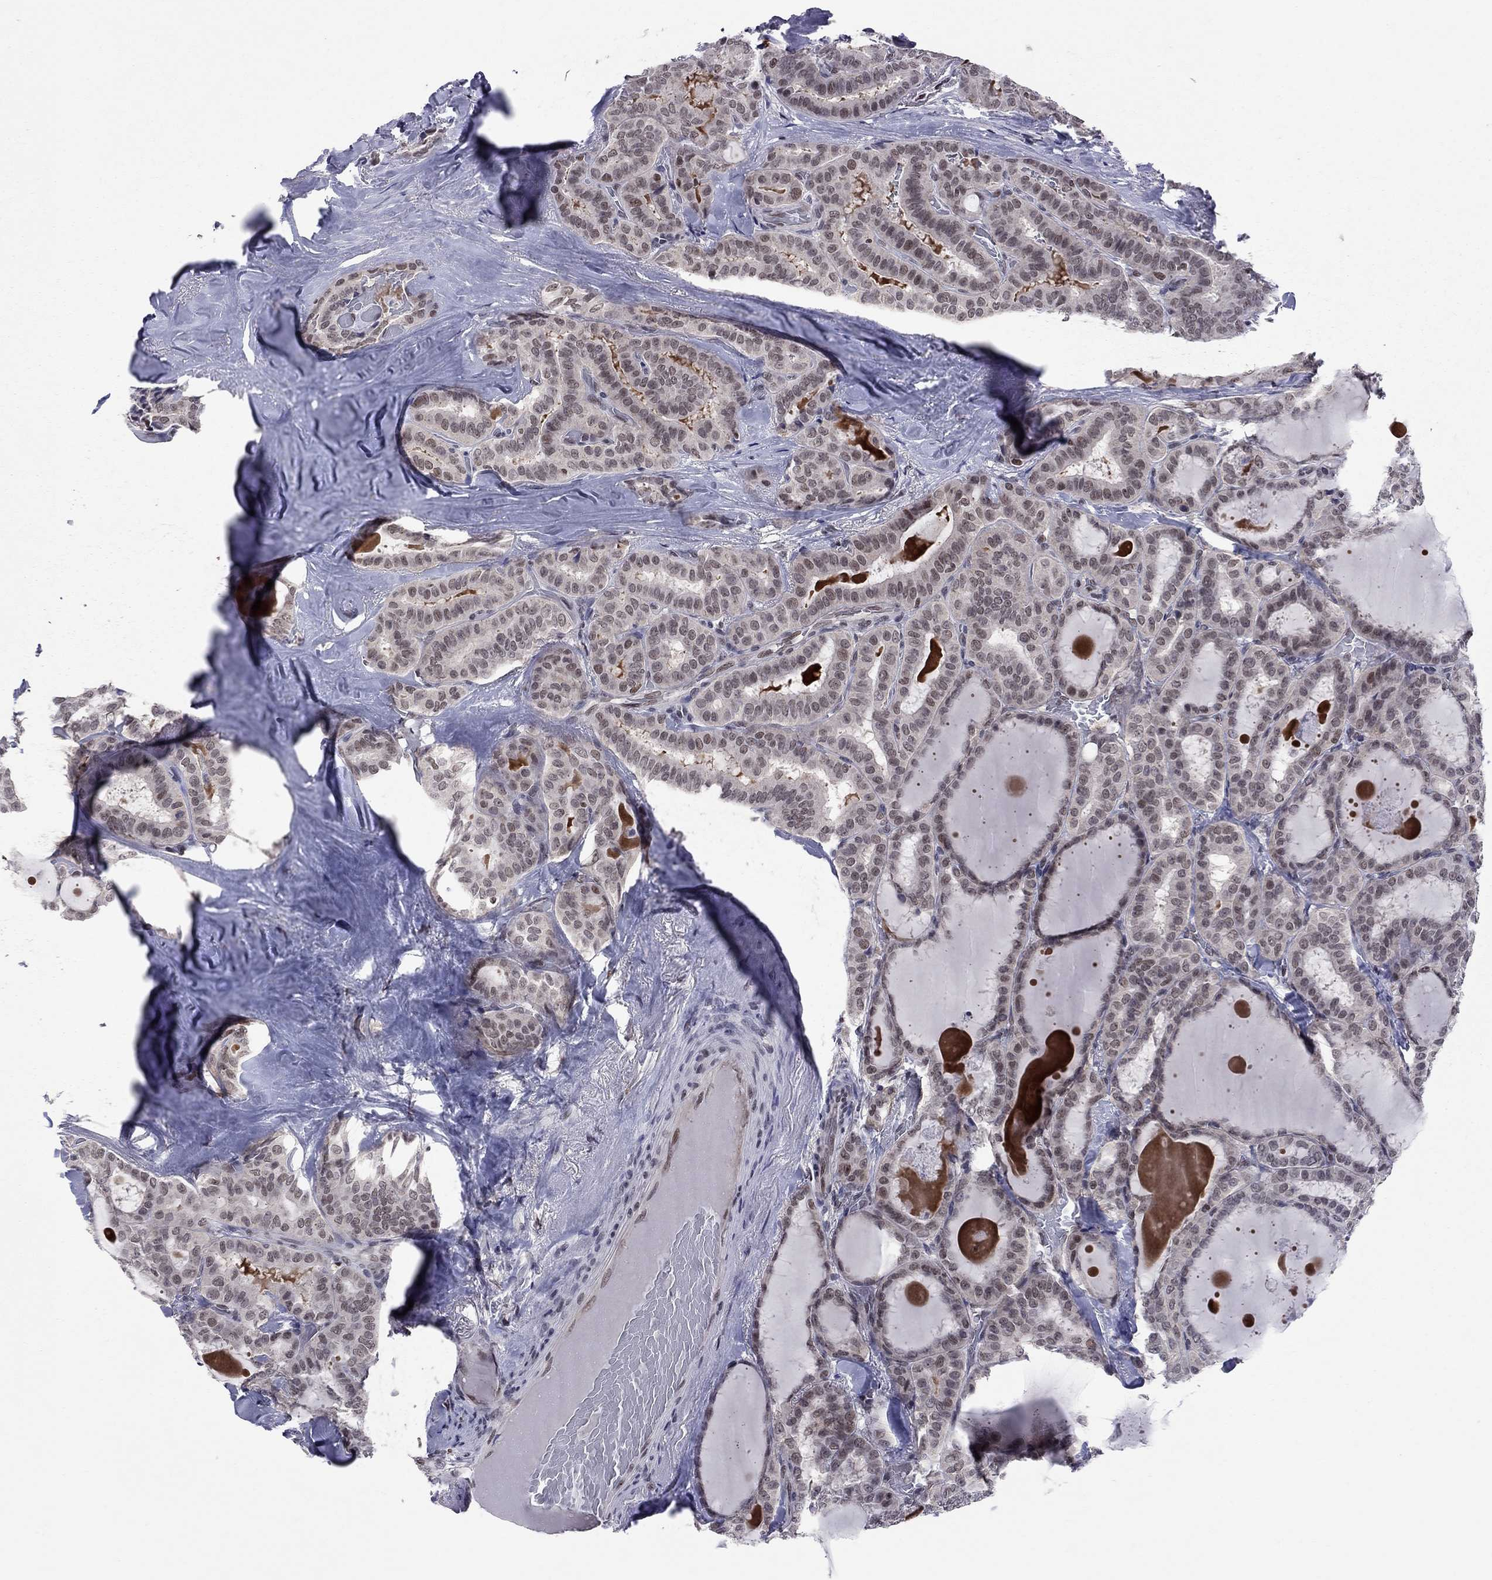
{"staining": {"intensity": "negative", "quantity": "none", "location": "none"}, "tissue": "thyroid cancer", "cell_type": "Tumor cells", "image_type": "cancer", "snomed": [{"axis": "morphology", "description": "Papillary adenocarcinoma, NOS"}, {"axis": "topography", "description": "Thyroid gland"}], "caption": "This image is of thyroid cancer stained with IHC to label a protein in brown with the nuclei are counter-stained blue. There is no staining in tumor cells.", "gene": "TAF9", "patient": {"sex": "female", "age": 39}}